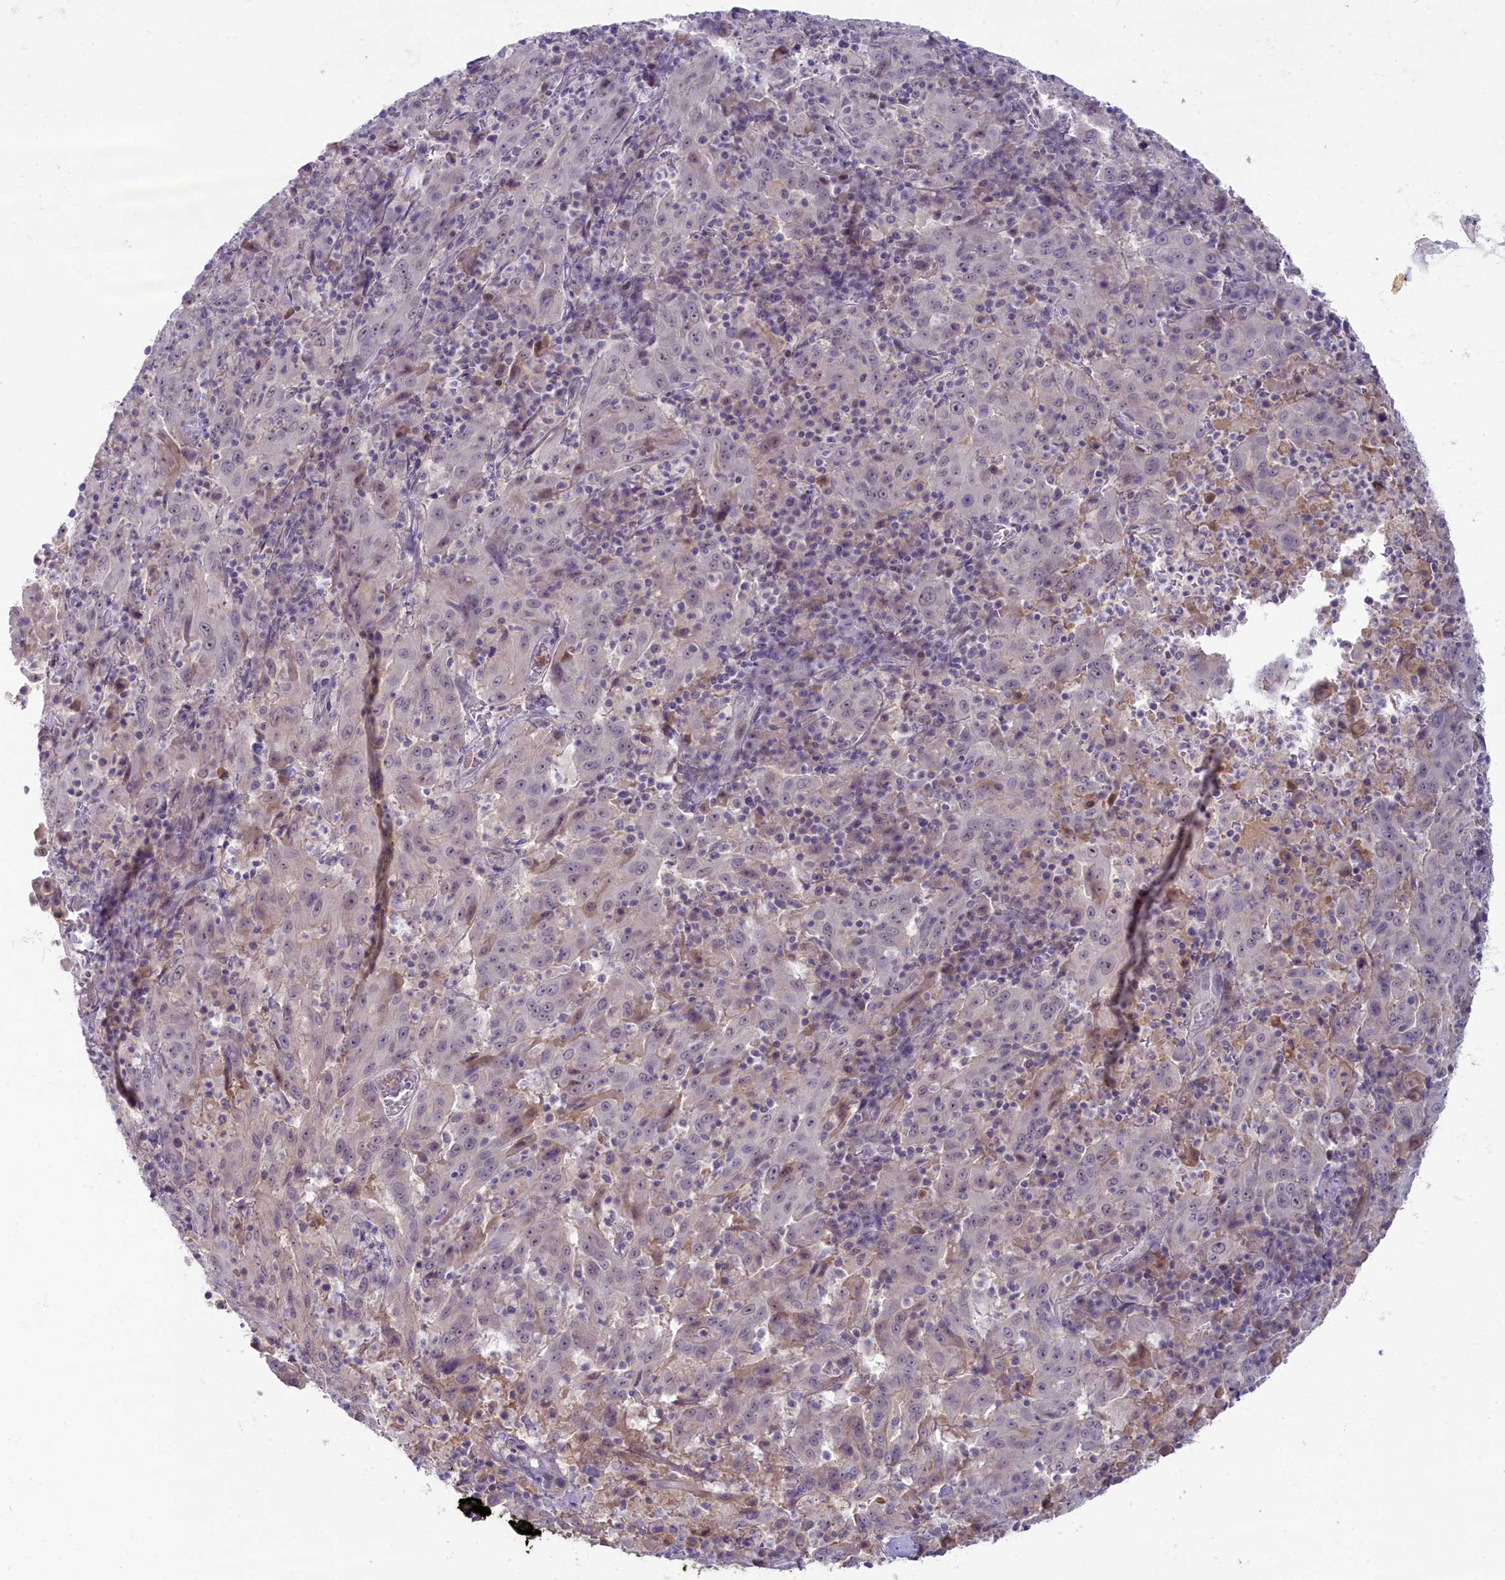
{"staining": {"intensity": "negative", "quantity": "none", "location": "none"}, "tissue": "pancreatic cancer", "cell_type": "Tumor cells", "image_type": "cancer", "snomed": [{"axis": "morphology", "description": "Adenocarcinoma, NOS"}, {"axis": "topography", "description": "Pancreas"}], "caption": "Tumor cells are negative for brown protein staining in pancreatic adenocarcinoma.", "gene": "CRAMP1", "patient": {"sex": "male", "age": 63}}